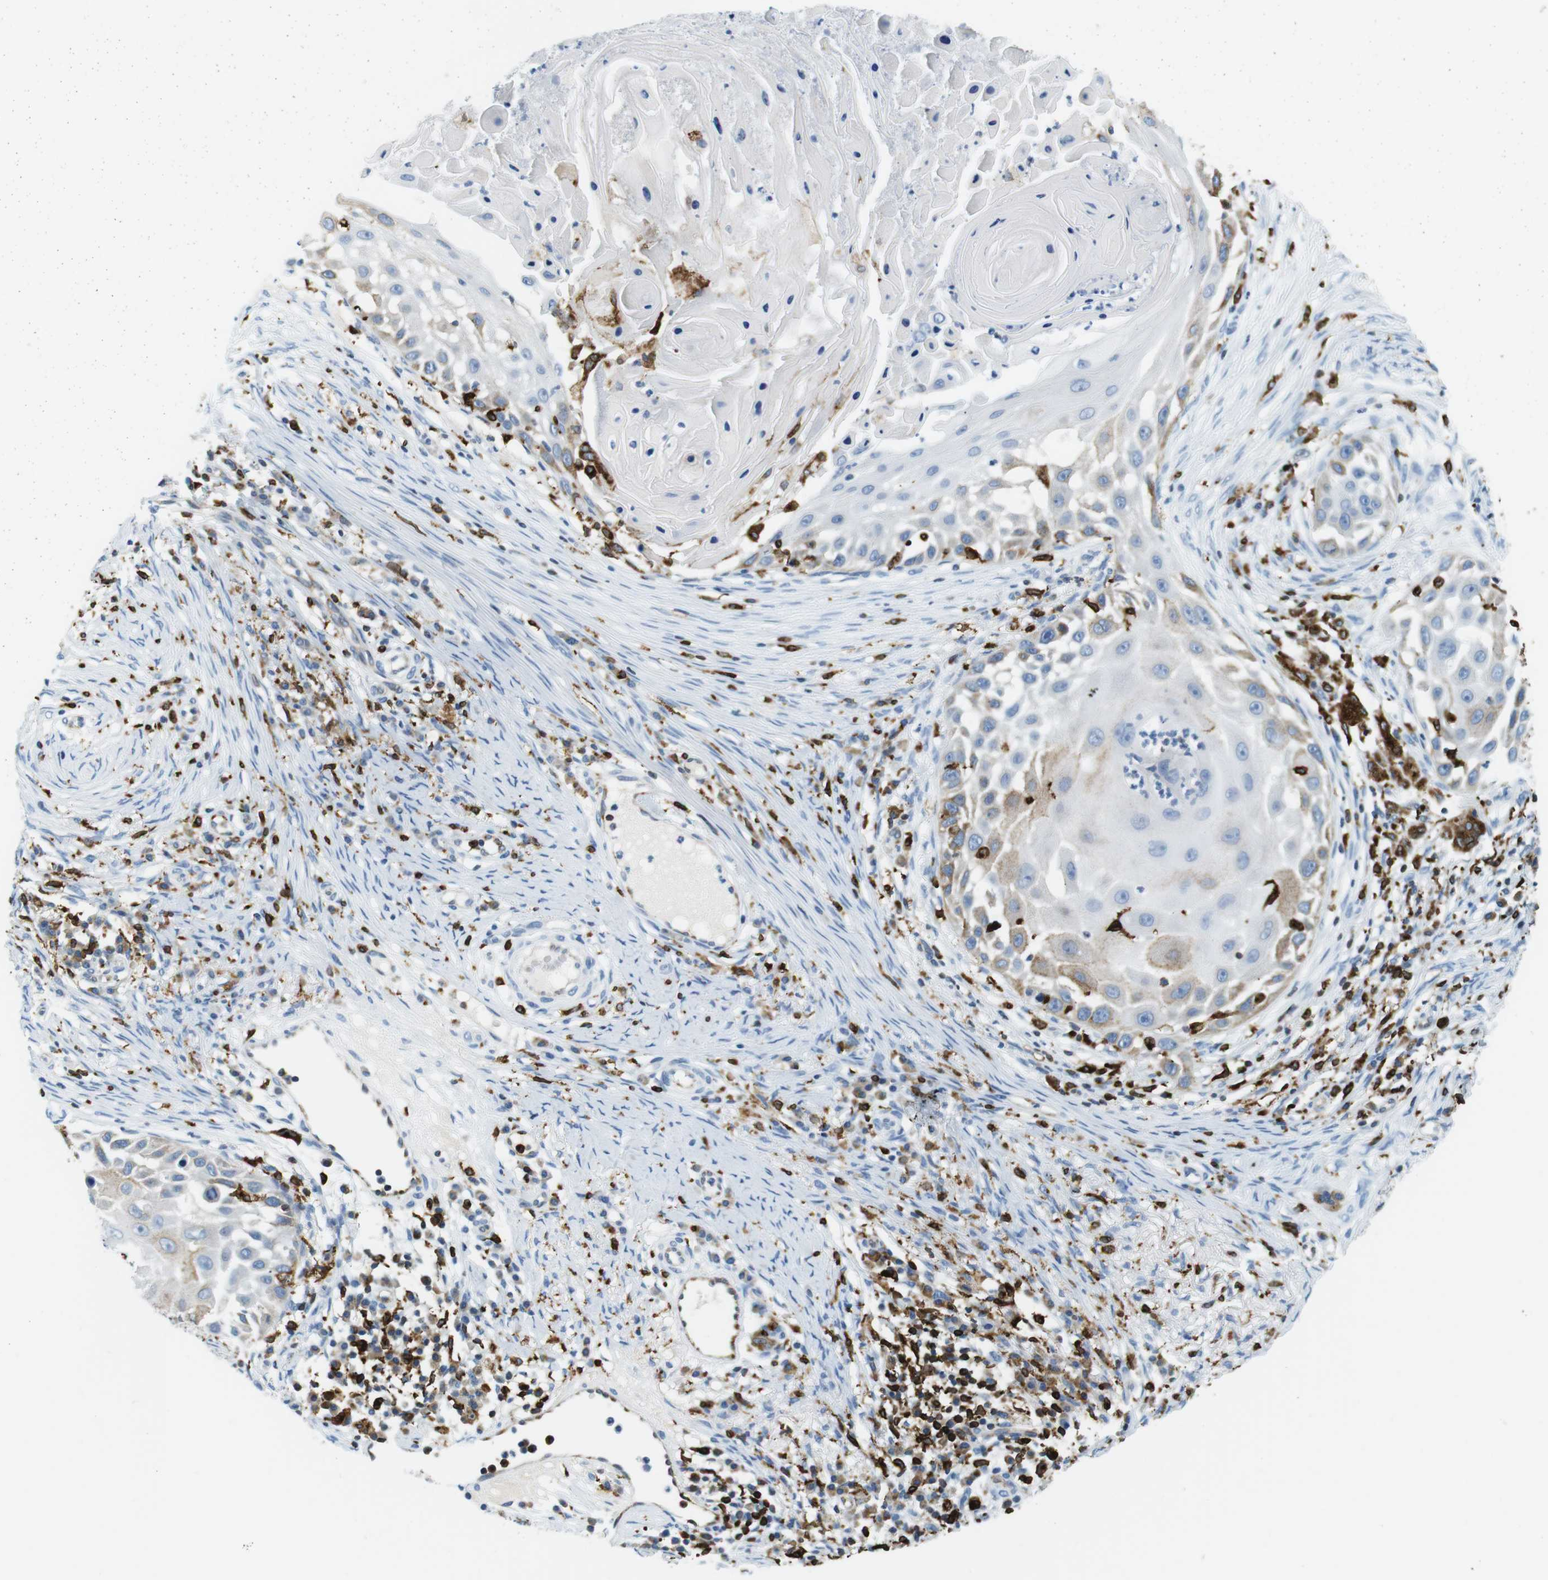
{"staining": {"intensity": "moderate", "quantity": "<25%", "location": "cytoplasmic/membranous"}, "tissue": "skin cancer", "cell_type": "Tumor cells", "image_type": "cancer", "snomed": [{"axis": "morphology", "description": "Squamous cell carcinoma, NOS"}, {"axis": "topography", "description": "Skin"}], "caption": "Protein analysis of skin cancer (squamous cell carcinoma) tissue shows moderate cytoplasmic/membranous expression in about <25% of tumor cells.", "gene": "CIITA", "patient": {"sex": "female", "age": 44}}